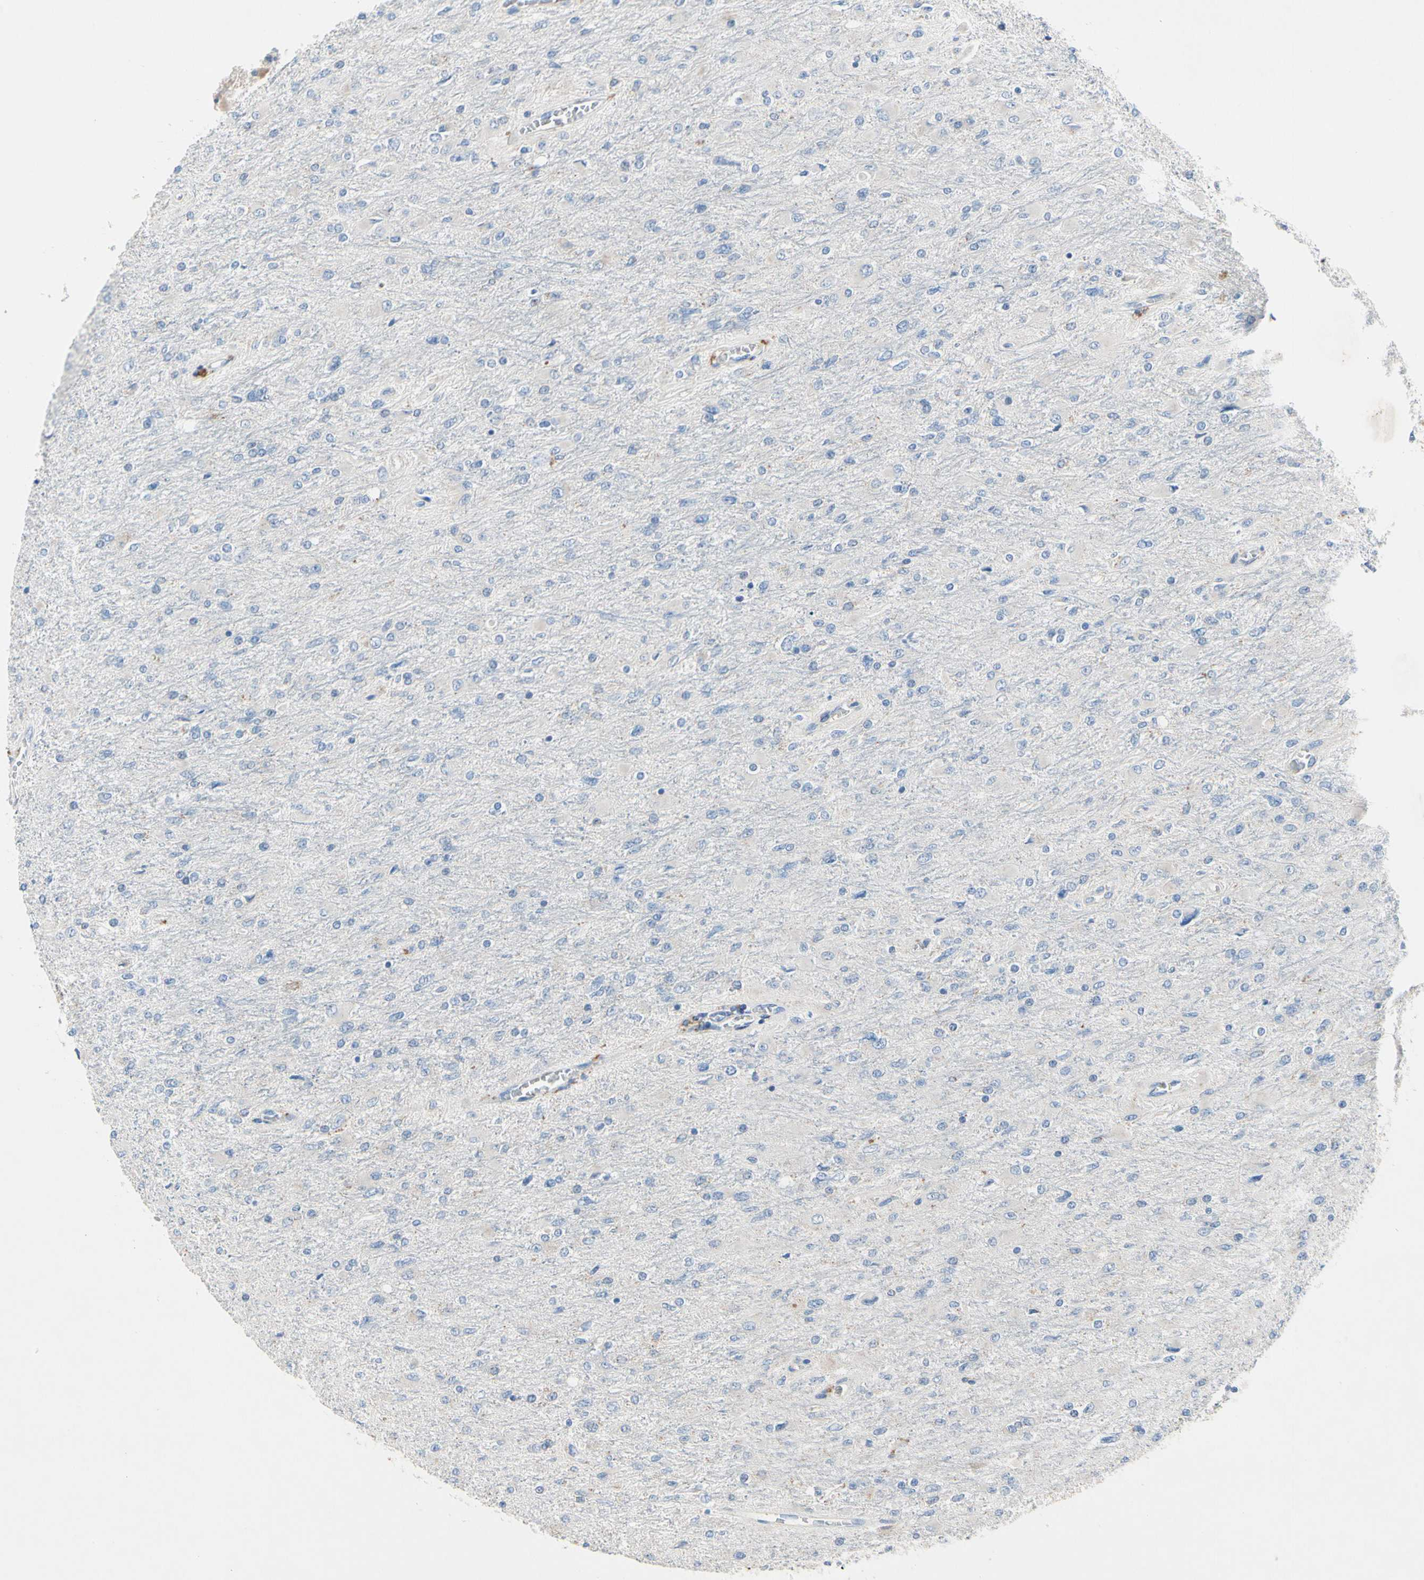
{"staining": {"intensity": "negative", "quantity": "none", "location": "none"}, "tissue": "glioma", "cell_type": "Tumor cells", "image_type": "cancer", "snomed": [{"axis": "morphology", "description": "Glioma, malignant, High grade"}, {"axis": "topography", "description": "Cerebral cortex"}], "caption": "High power microscopy photomicrograph of an IHC image of glioma, revealing no significant expression in tumor cells.", "gene": "RETSAT", "patient": {"sex": "female", "age": 36}}